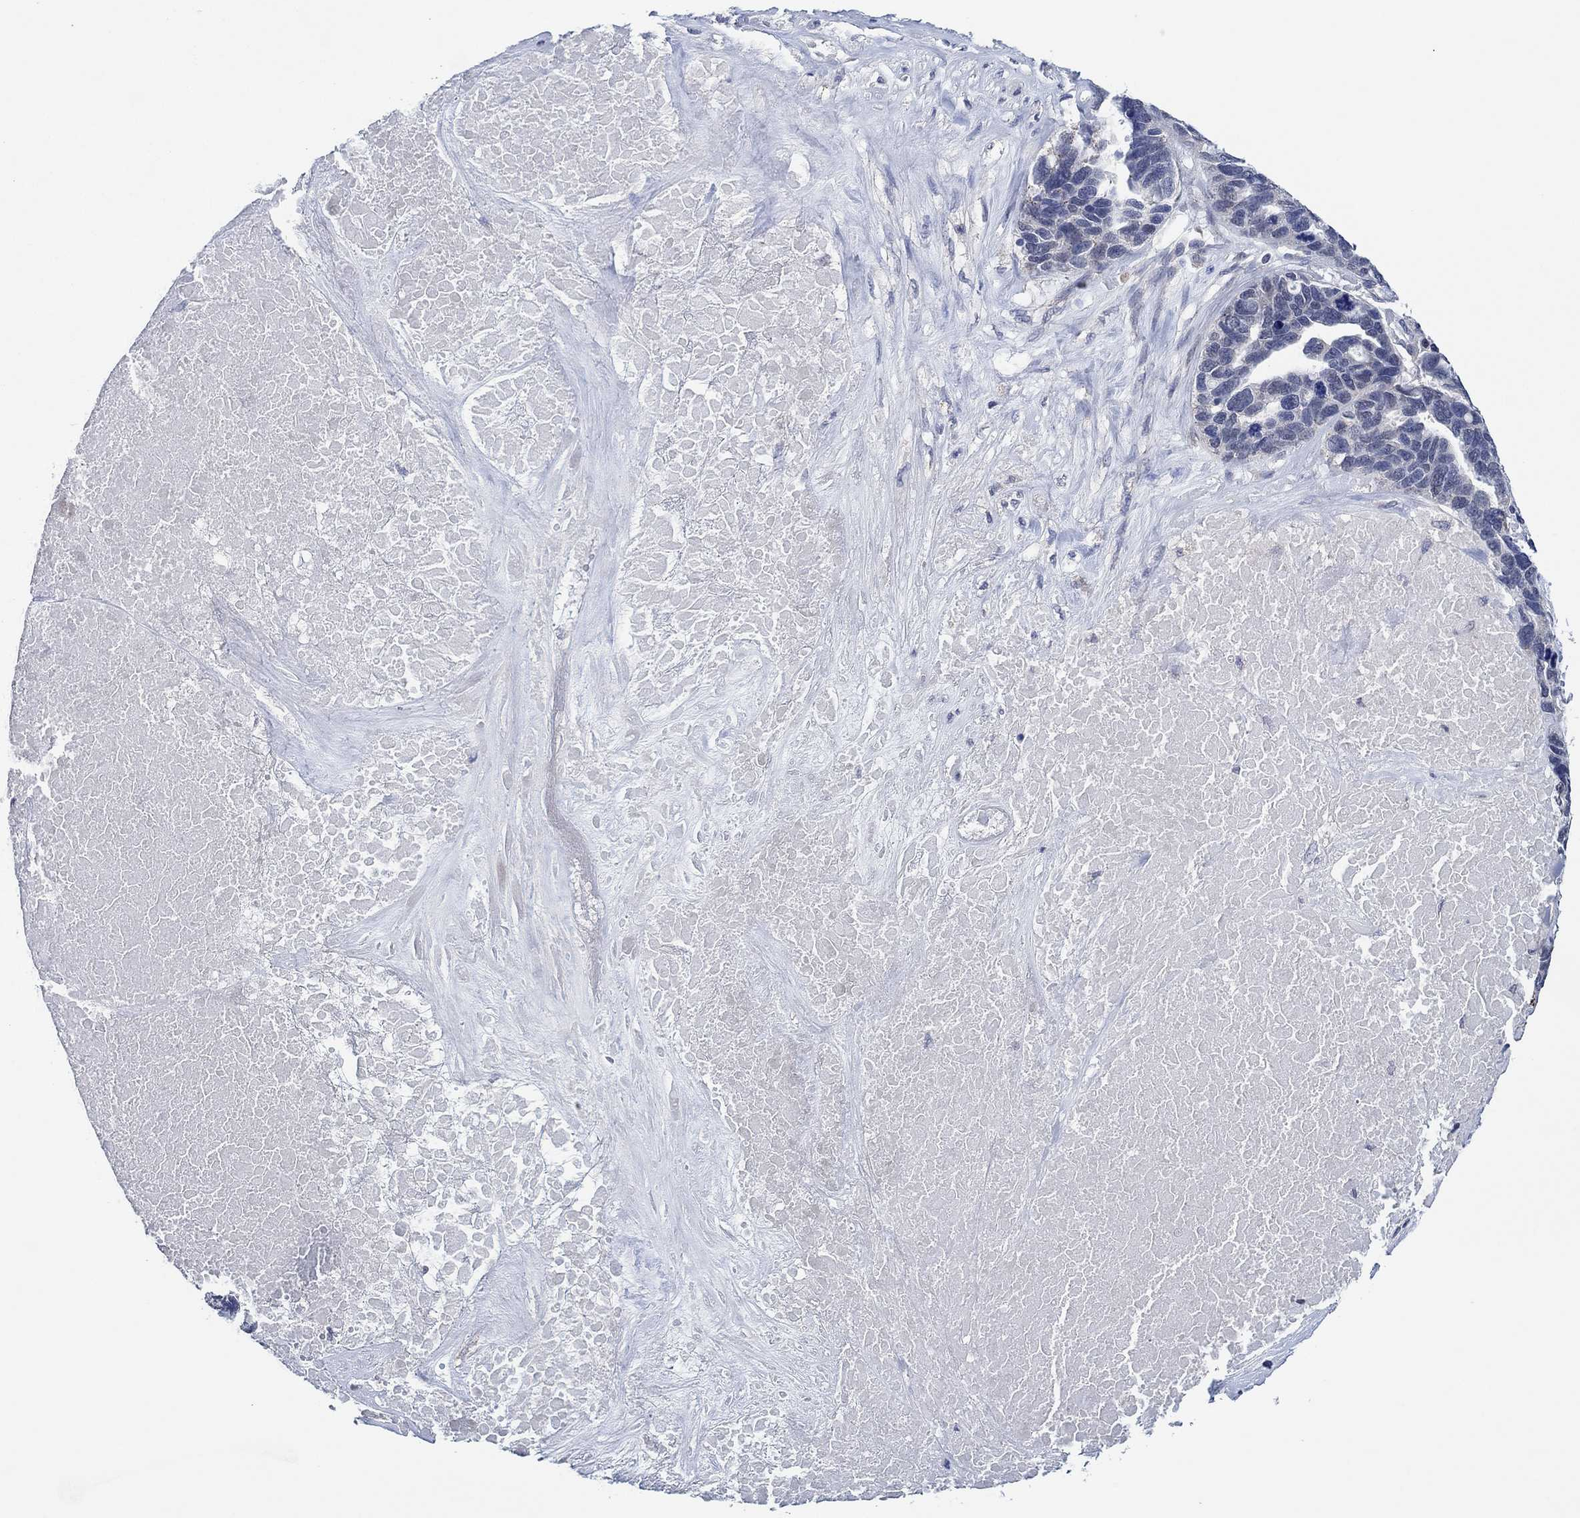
{"staining": {"intensity": "negative", "quantity": "none", "location": "none"}, "tissue": "ovarian cancer", "cell_type": "Tumor cells", "image_type": "cancer", "snomed": [{"axis": "morphology", "description": "Cystadenocarcinoma, serous, NOS"}, {"axis": "topography", "description": "Ovary"}], "caption": "Tumor cells are negative for protein expression in human ovarian cancer. Nuclei are stained in blue.", "gene": "PRRT3", "patient": {"sex": "female", "age": 54}}